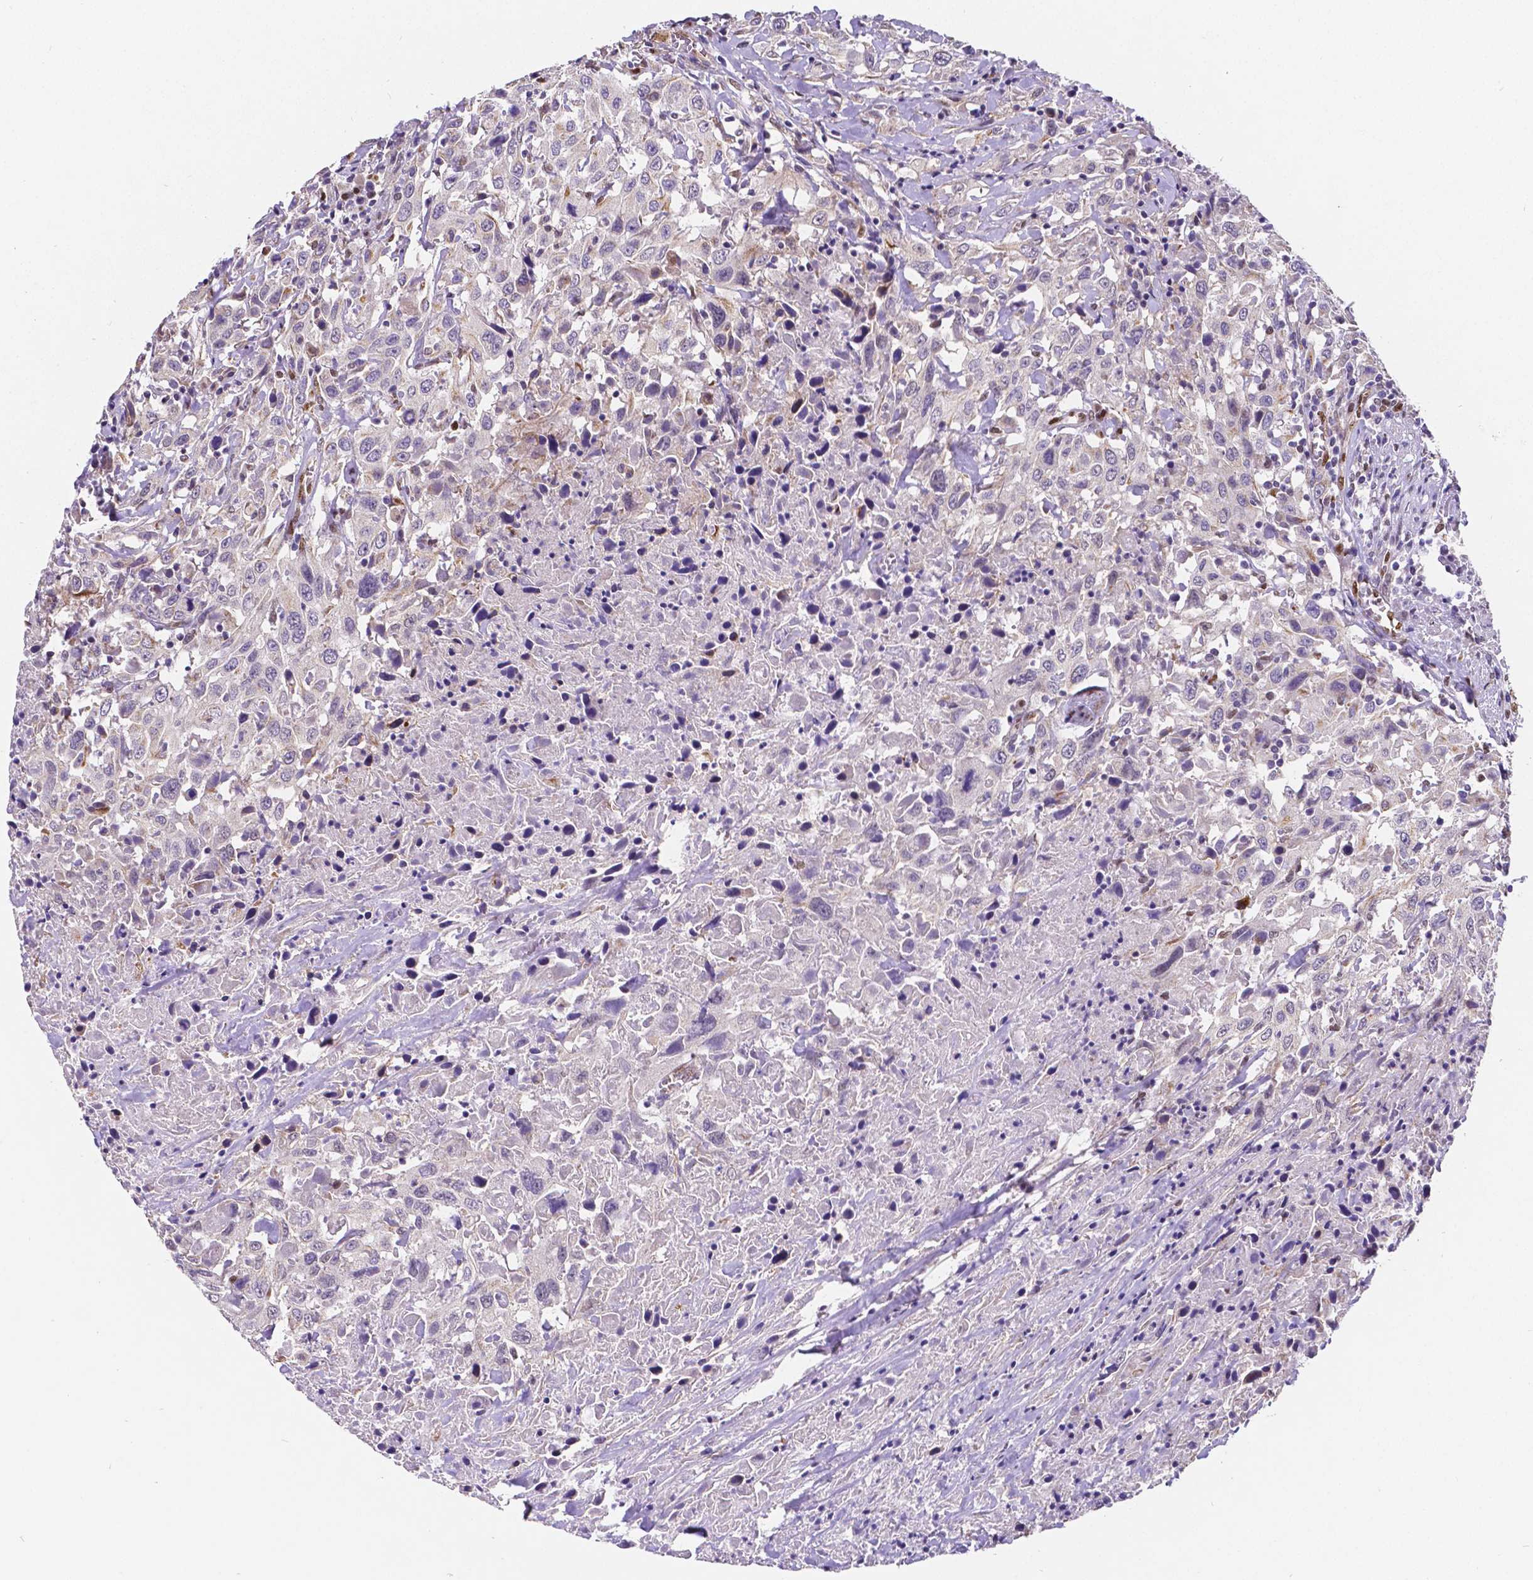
{"staining": {"intensity": "negative", "quantity": "none", "location": "none"}, "tissue": "urothelial cancer", "cell_type": "Tumor cells", "image_type": "cancer", "snomed": [{"axis": "morphology", "description": "Urothelial carcinoma, High grade"}, {"axis": "topography", "description": "Urinary bladder"}], "caption": "This is a micrograph of immunohistochemistry staining of high-grade urothelial carcinoma, which shows no staining in tumor cells.", "gene": "MEF2C", "patient": {"sex": "male", "age": 61}}